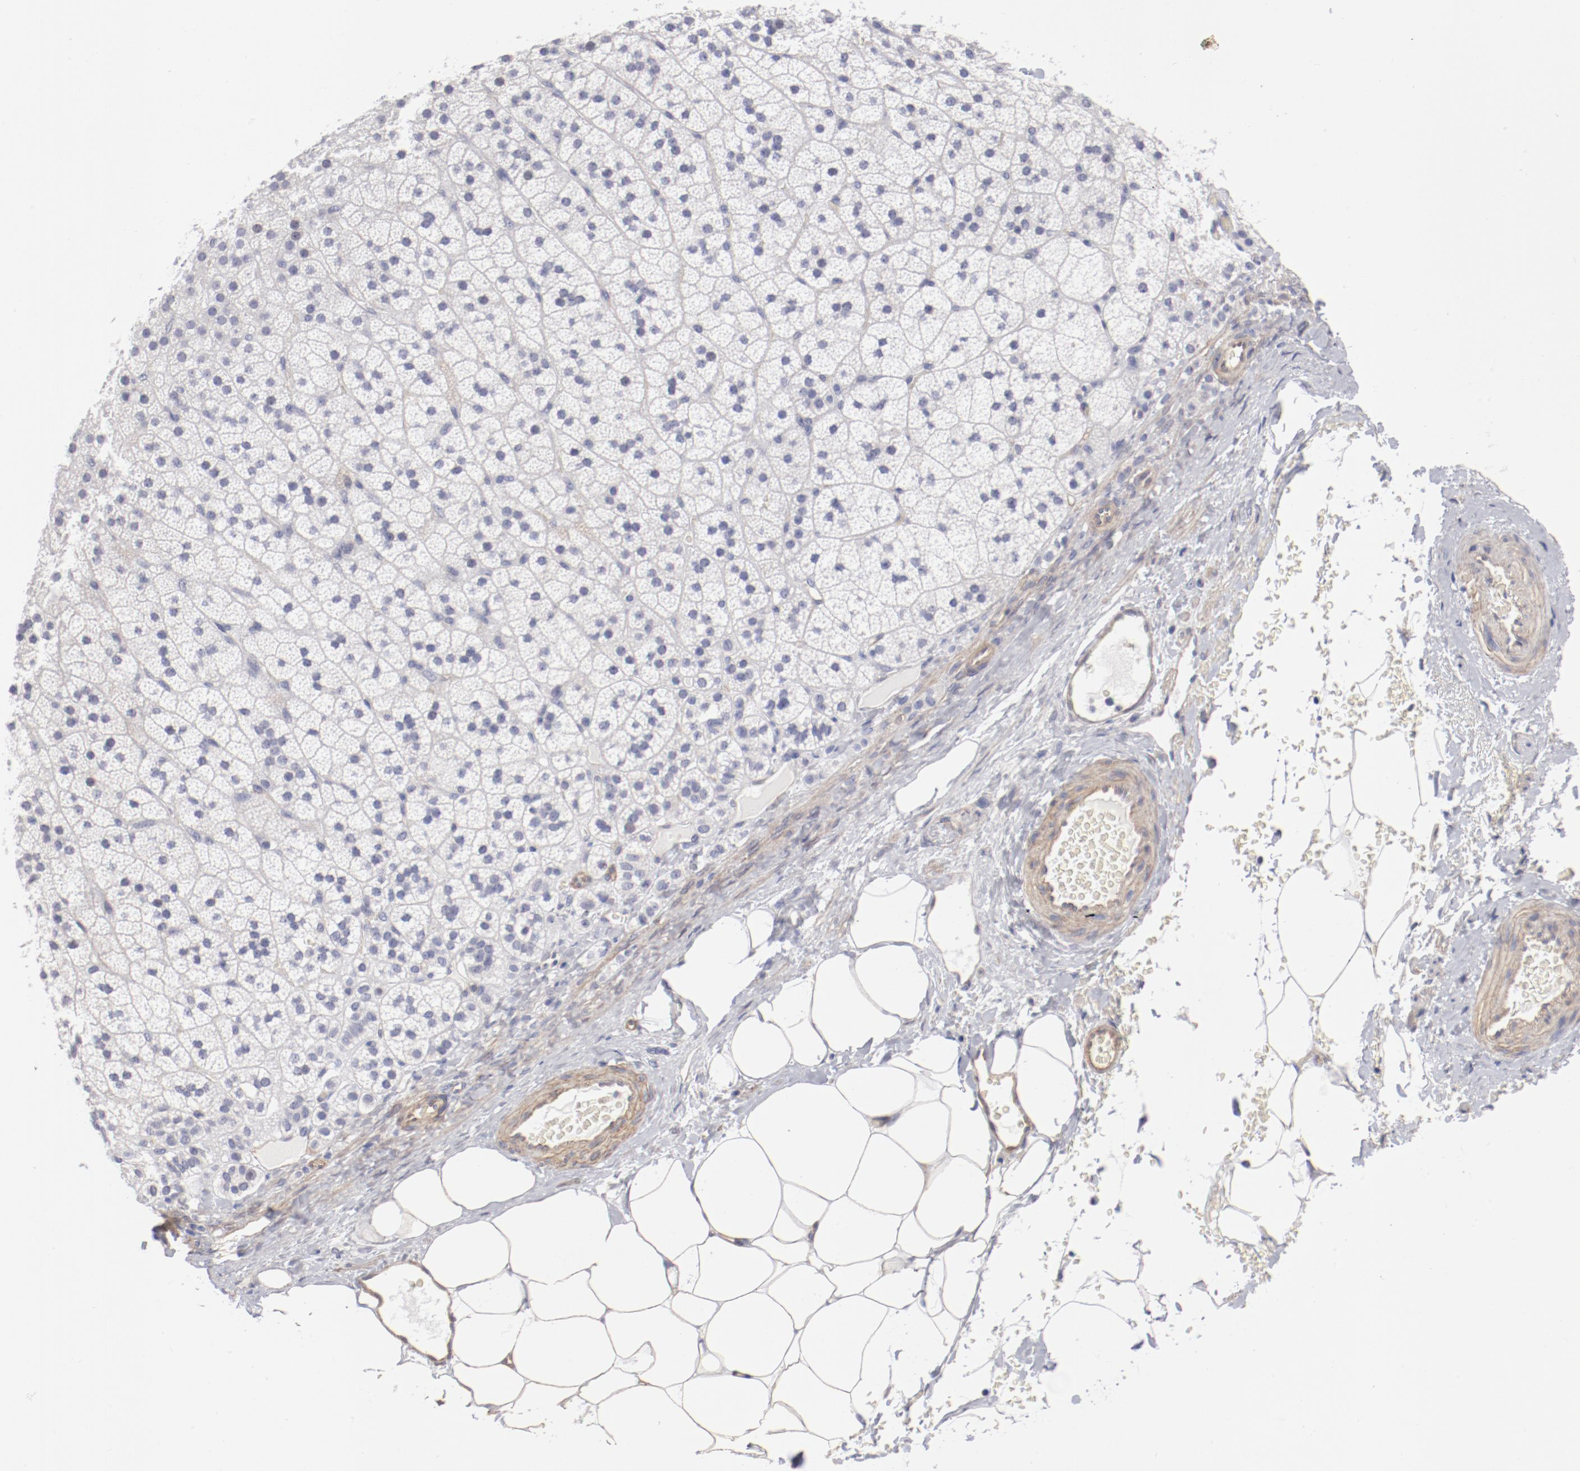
{"staining": {"intensity": "negative", "quantity": "none", "location": "none"}, "tissue": "adrenal gland", "cell_type": "Glandular cells", "image_type": "normal", "snomed": [{"axis": "morphology", "description": "Normal tissue, NOS"}, {"axis": "topography", "description": "Adrenal gland"}], "caption": "This is a photomicrograph of immunohistochemistry staining of normal adrenal gland, which shows no expression in glandular cells. The staining is performed using DAB (3,3'-diaminobenzidine) brown chromogen with nuclei counter-stained in using hematoxylin.", "gene": "LAX1", "patient": {"sex": "male", "age": 35}}